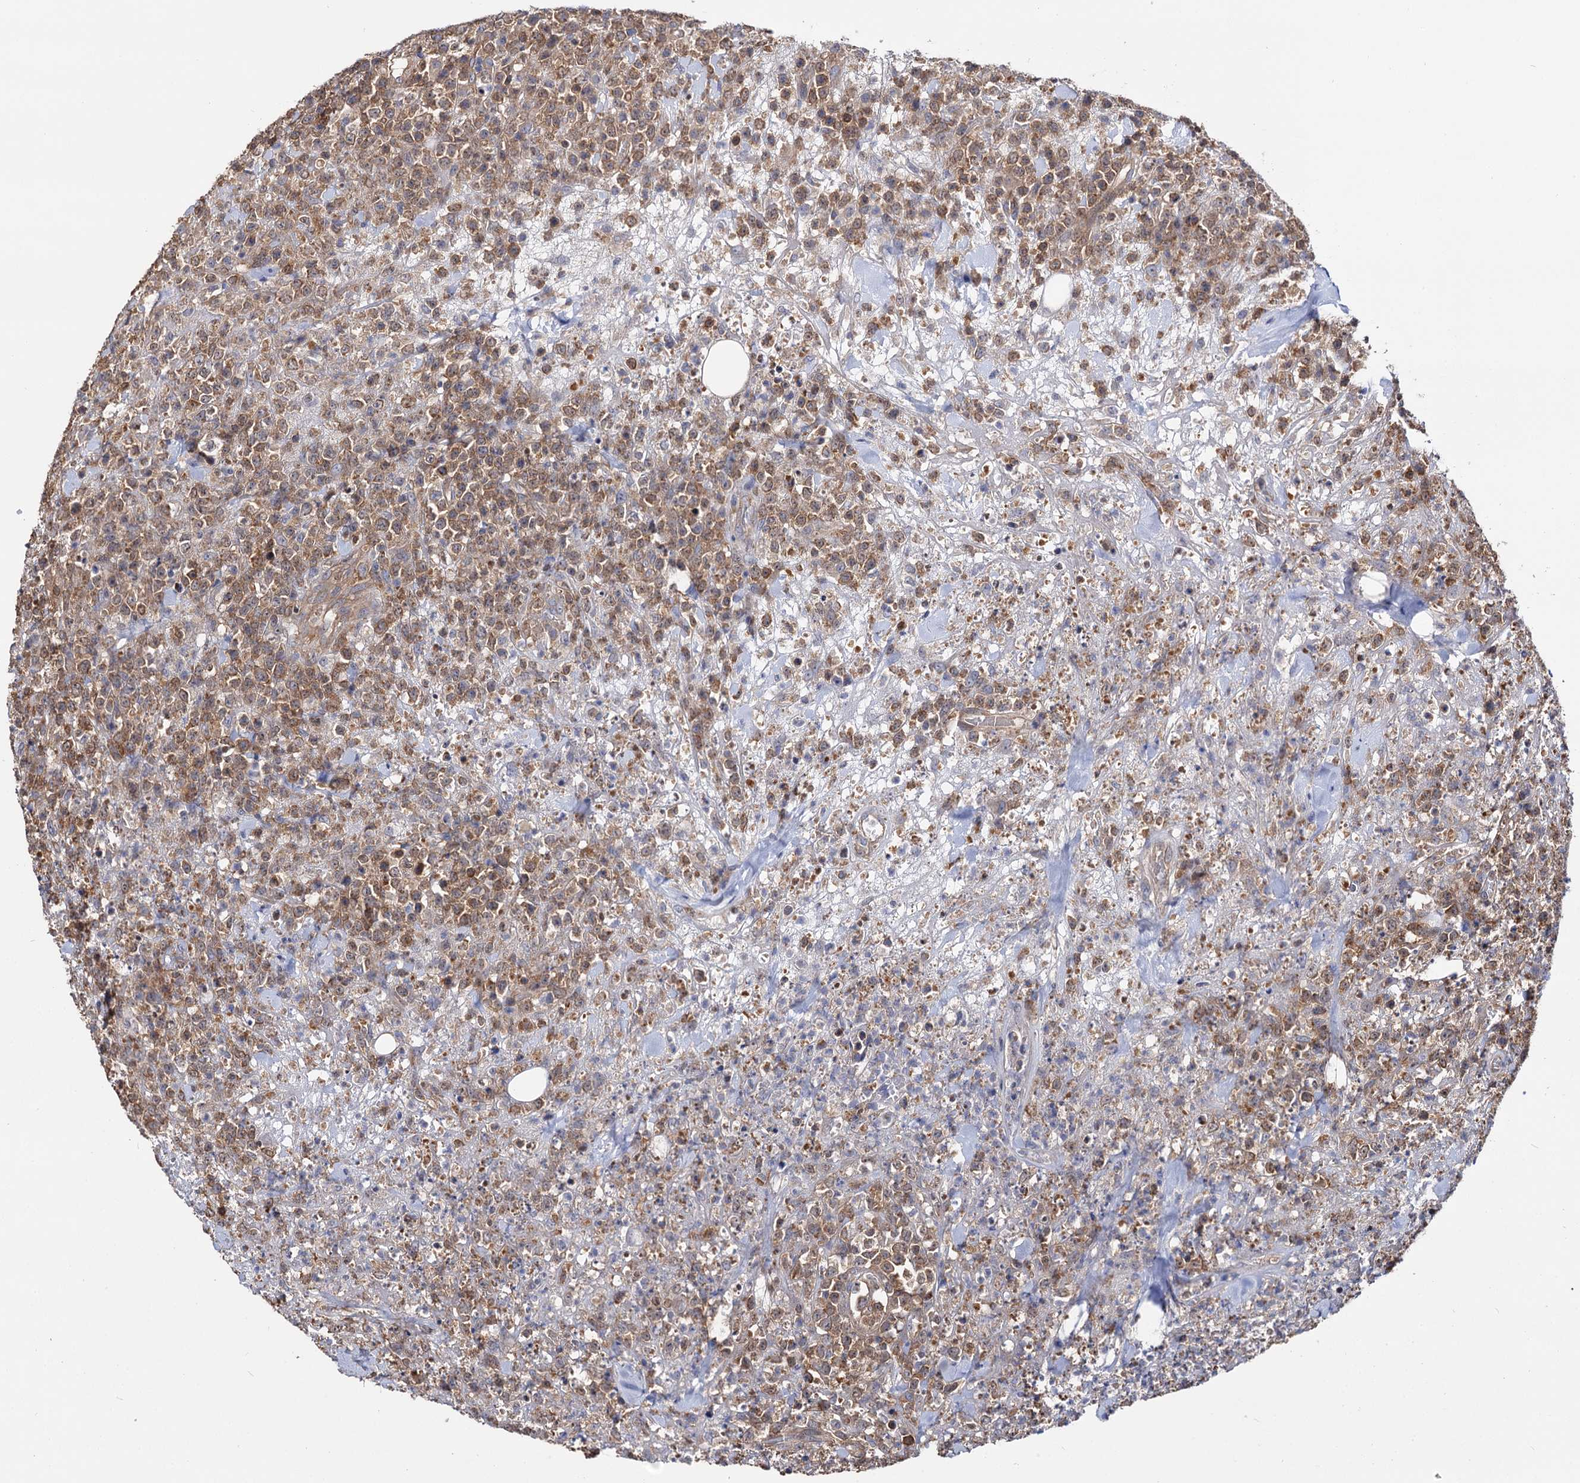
{"staining": {"intensity": "moderate", "quantity": ">75%", "location": "cytoplasmic/membranous"}, "tissue": "lymphoma", "cell_type": "Tumor cells", "image_type": "cancer", "snomed": [{"axis": "morphology", "description": "Malignant lymphoma, non-Hodgkin's type, High grade"}, {"axis": "topography", "description": "Colon"}], "caption": "Tumor cells display medium levels of moderate cytoplasmic/membranous staining in about >75% of cells in high-grade malignant lymphoma, non-Hodgkin's type.", "gene": "IDI1", "patient": {"sex": "female", "age": 53}}